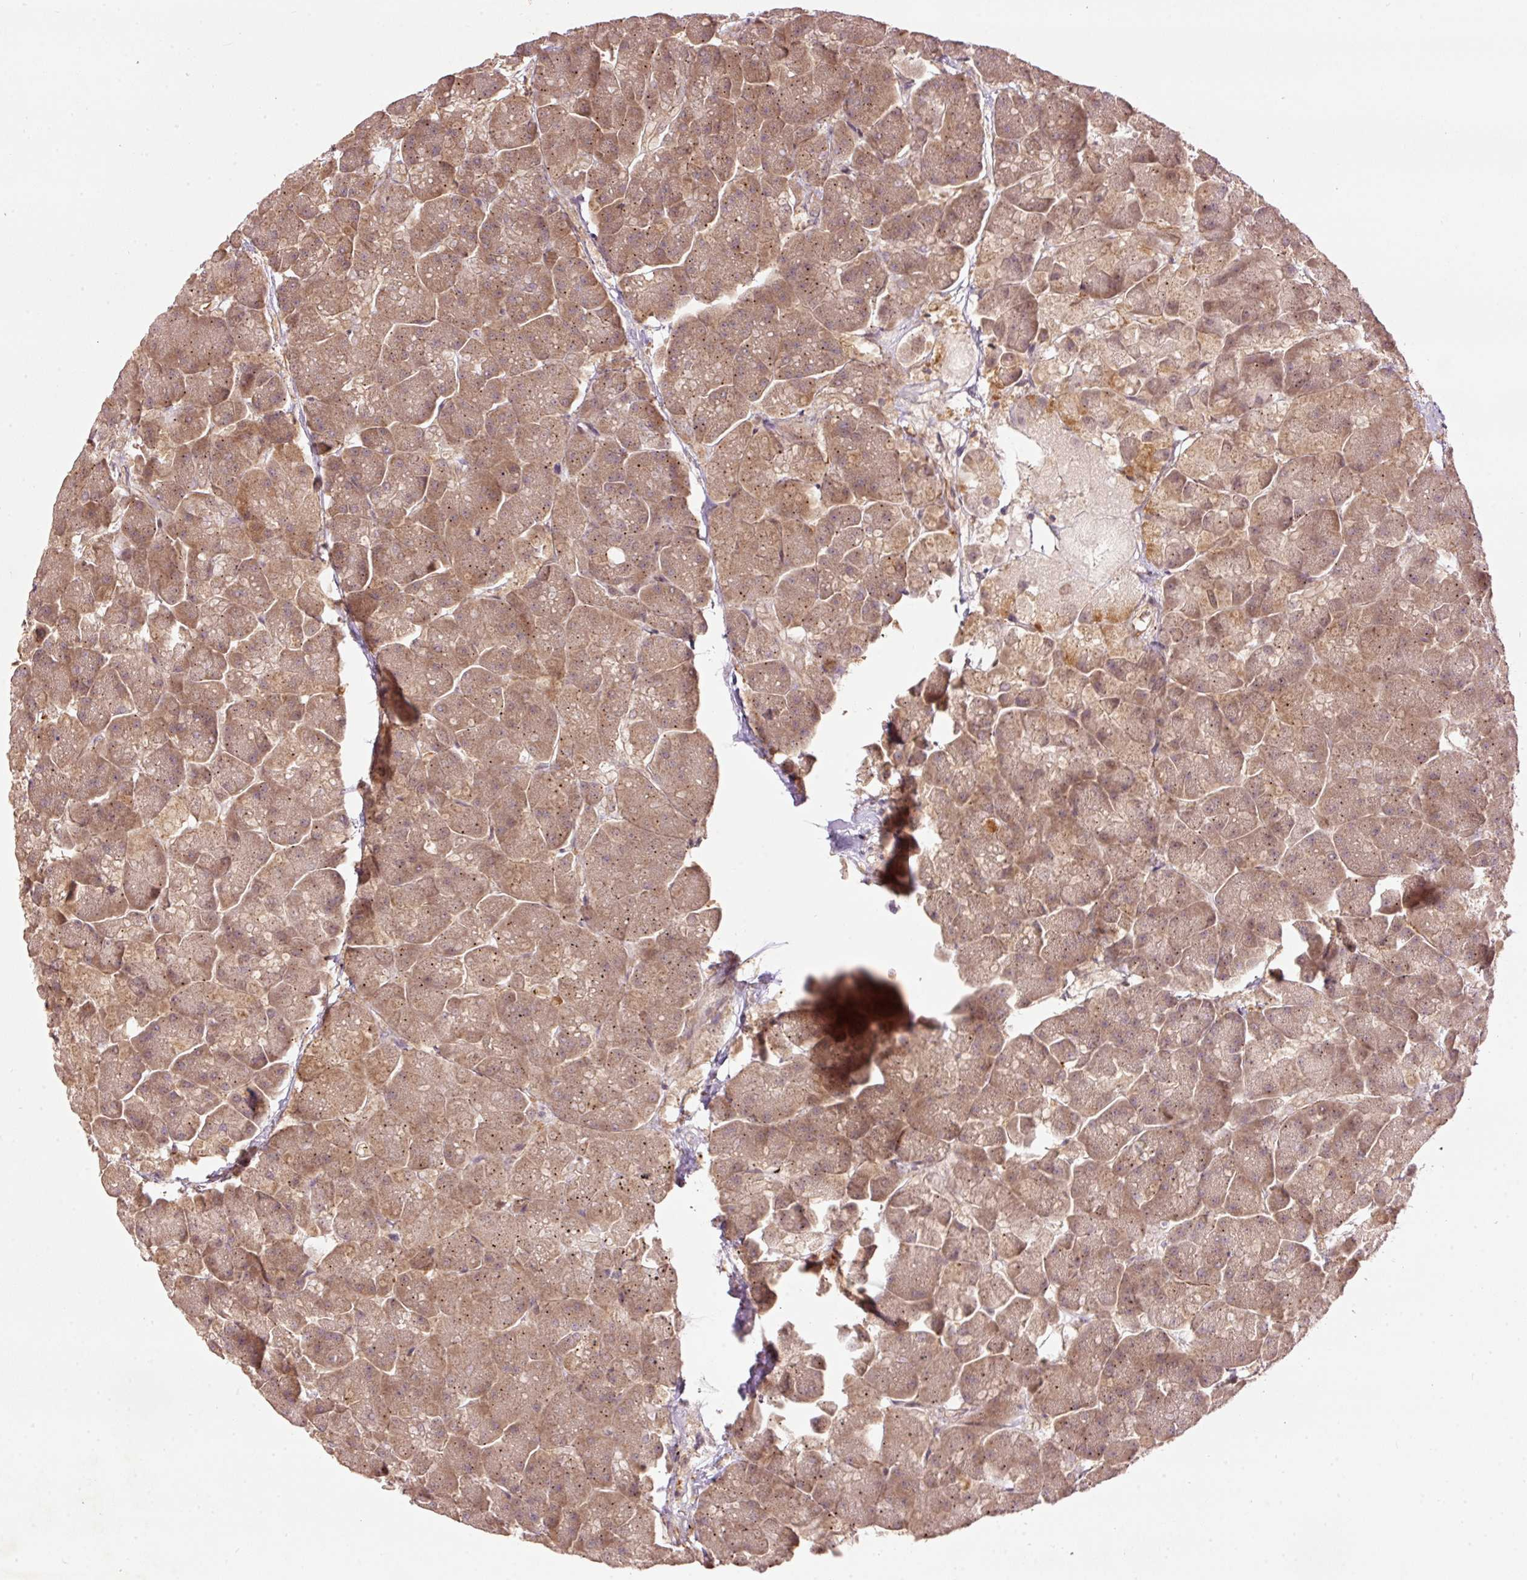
{"staining": {"intensity": "moderate", "quantity": ">75%", "location": "cytoplasmic/membranous"}, "tissue": "pancreas", "cell_type": "Exocrine glandular cells", "image_type": "normal", "snomed": [{"axis": "morphology", "description": "Normal tissue, NOS"}, {"axis": "topography", "description": "Pancreas"}, {"axis": "topography", "description": "Peripheral nerve tissue"}], "caption": "Protein positivity by immunohistochemistry exhibits moderate cytoplasmic/membranous expression in about >75% of exocrine glandular cells in normal pancreas.", "gene": "PCDHB1", "patient": {"sex": "male", "age": 54}}